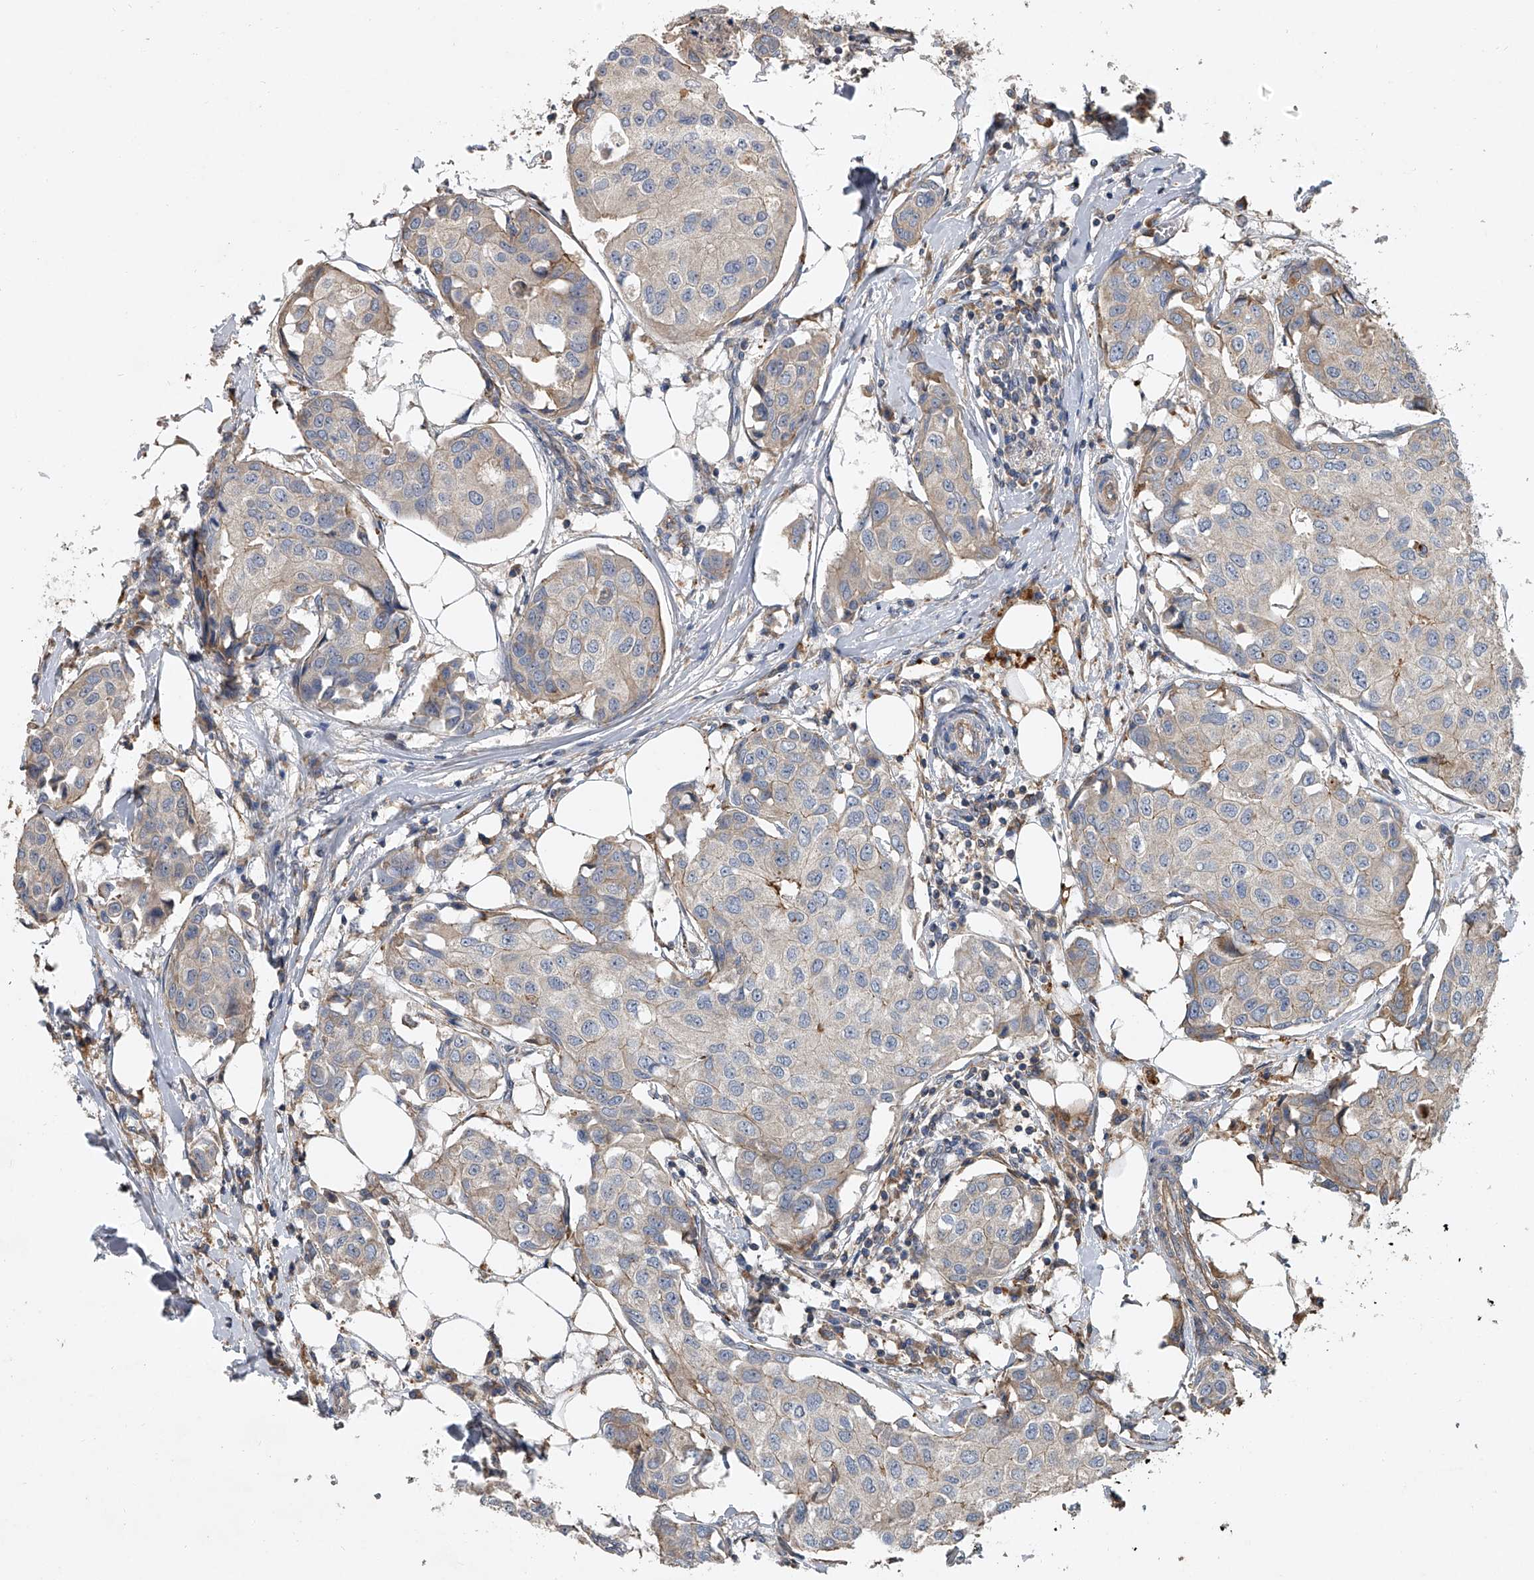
{"staining": {"intensity": "negative", "quantity": "none", "location": "none"}, "tissue": "breast cancer", "cell_type": "Tumor cells", "image_type": "cancer", "snomed": [{"axis": "morphology", "description": "Duct carcinoma"}, {"axis": "topography", "description": "Breast"}], "caption": "A high-resolution micrograph shows IHC staining of breast cancer, which reveals no significant positivity in tumor cells.", "gene": "DOCK9", "patient": {"sex": "female", "age": 80}}